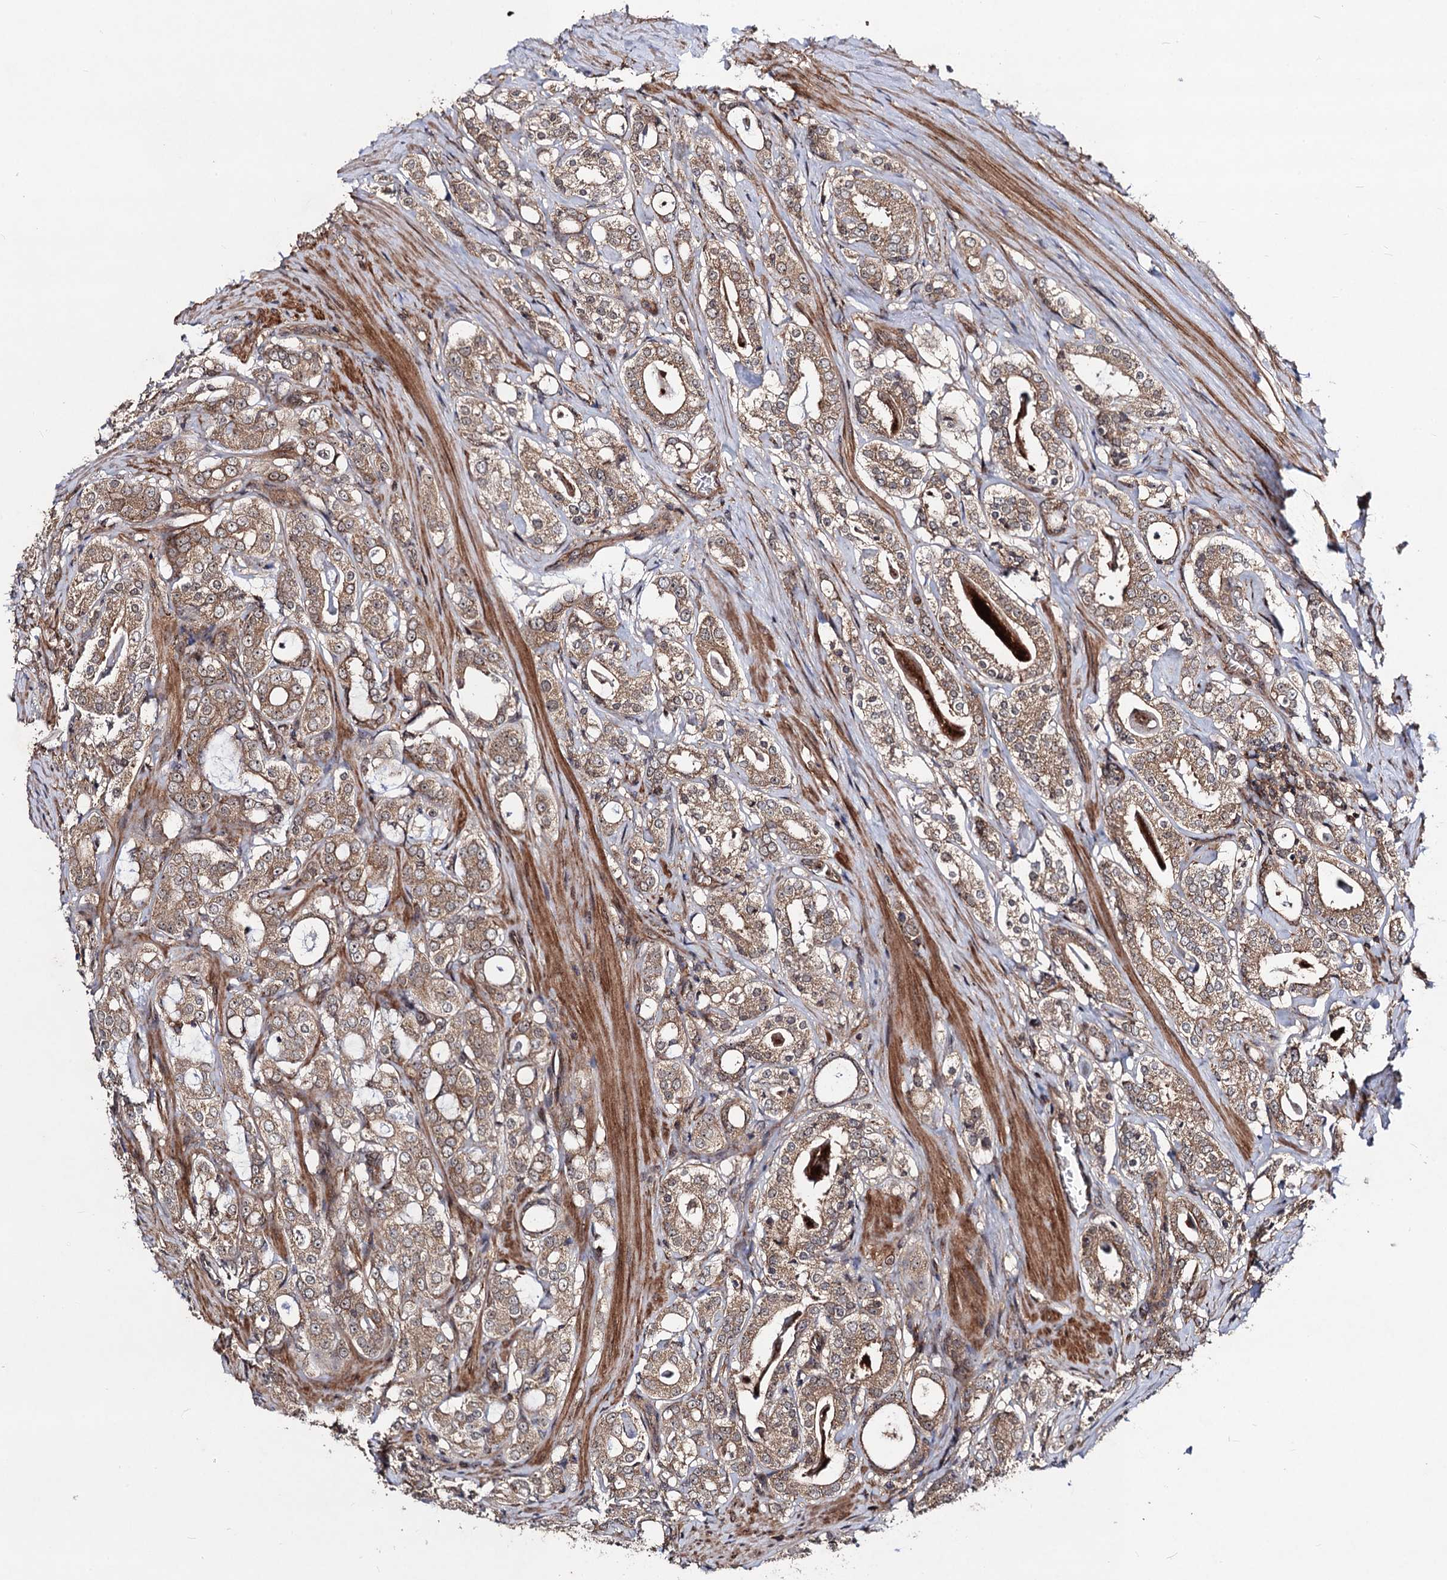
{"staining": {"intensity": "moderate", "quantity": ">75%", "location": "cytoplasmic/membranous"}, "tissue": "prostate cancer", "cell_type": "Tumor cells", "image_type": "cancer", "snomed": [{"axis": "morphology", "description": "Adenocarcinoma, High grade"}, {"axis": "topography", "description": "Prostate"}], "caption": "The immunohistochemical stain labels moderate cytoplasmic/membranous expression in tumor cells of prostate cancer tissue.", "gene": "KXD1", "patient": {"sex": "male", "age": 63}}